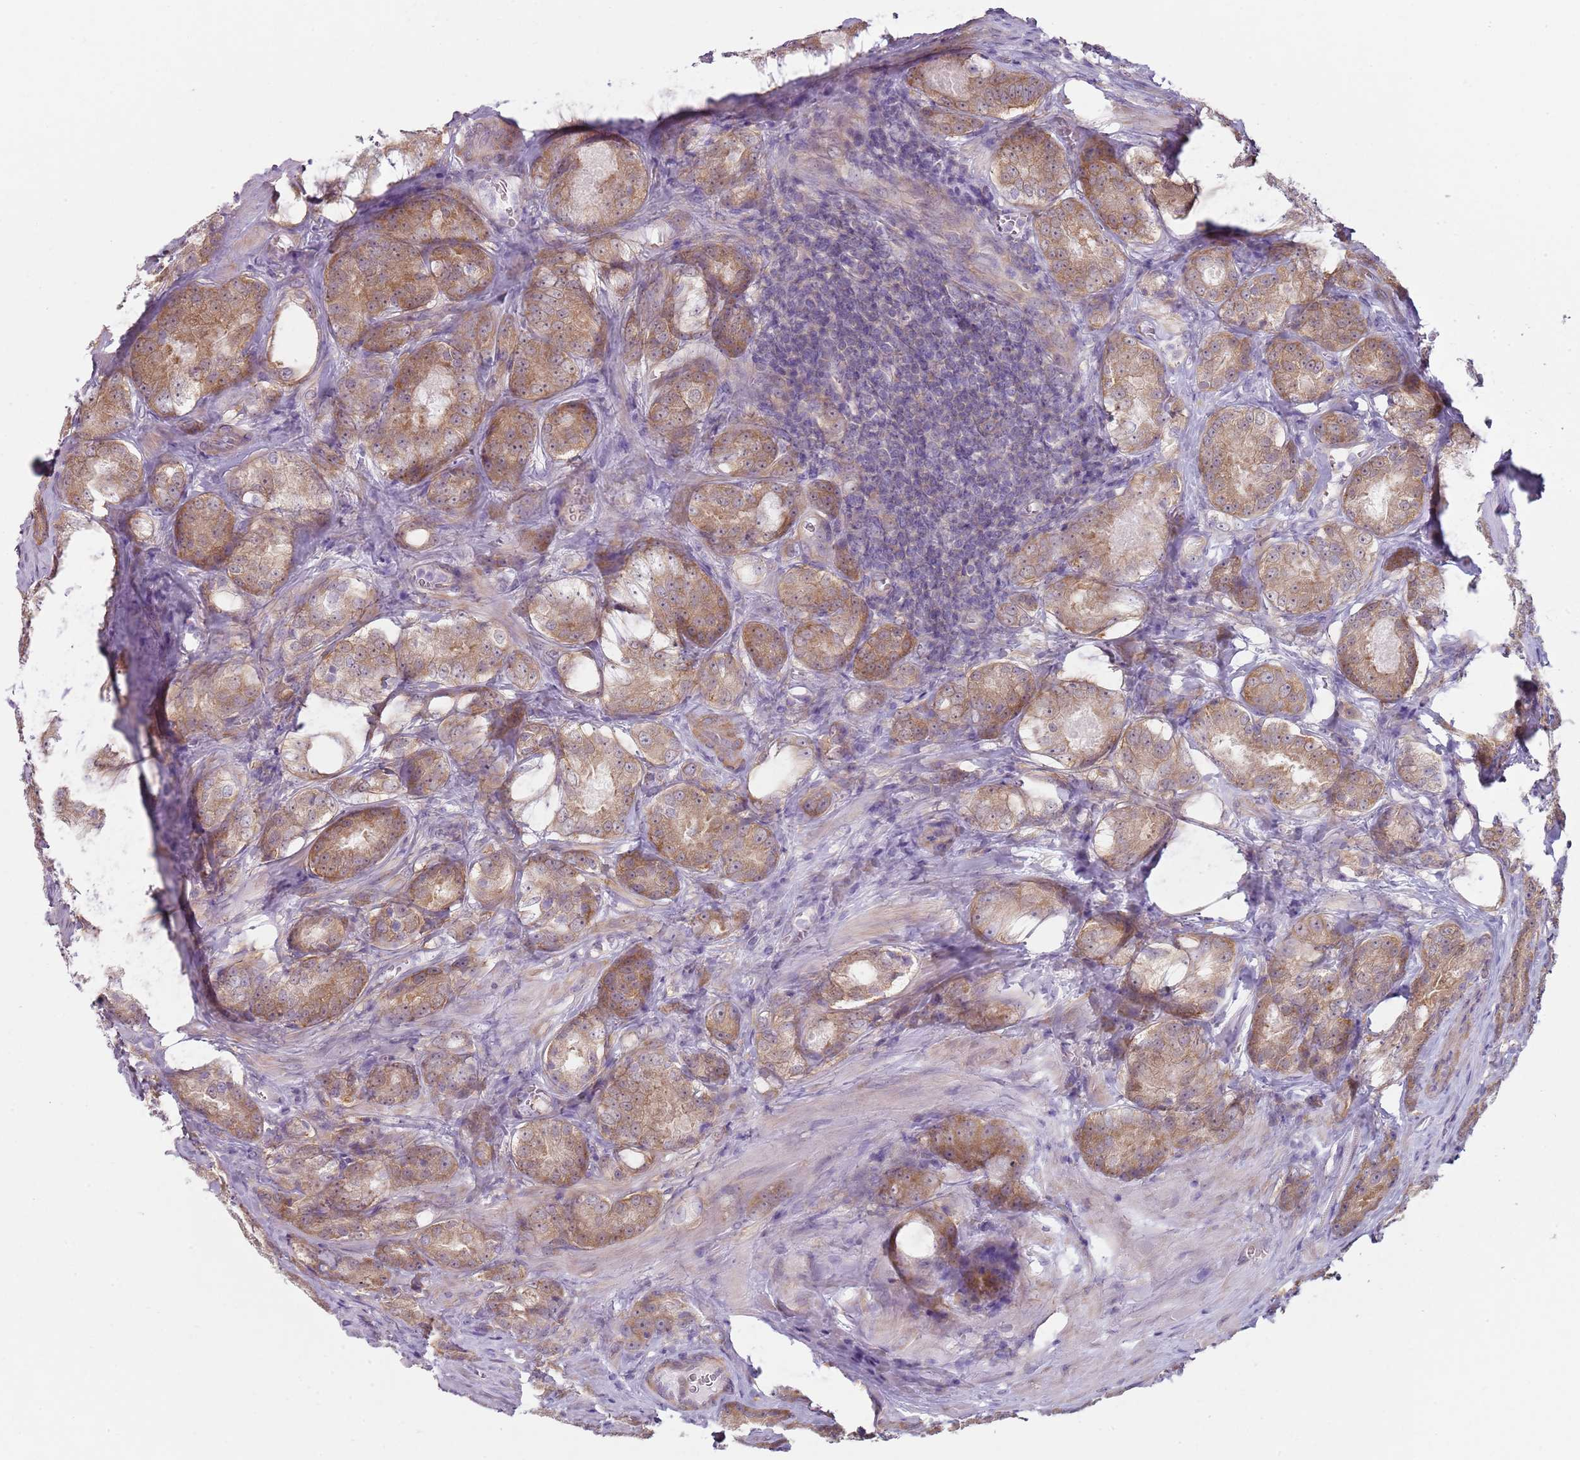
{"staining": {"intensity": "moderate", "quantity": ">75%", "location": "cytoplasmic/membranous"}, "tissue": "prostate cancer", "cell_type": "Tumor cells", "image_type": "cancer", "snomed": [{"axis": "morphology", "description": "Adenocarcinoma, Low grade"}, {"axis": "topography", "description": "Prostate"}], "caption": "The histopathology image demonstrates immunohistochemical staining of prostate cancer (low-grade adenocarcinoma). There is moderate cytoplasmic/membranous staining is appreciated in approximately >75% of tumor cells. (DAB IHC with brightfield microscopy, high magnification).", "gene": "SLC26A6", "patient": {"sex": "male", "age": 68}}